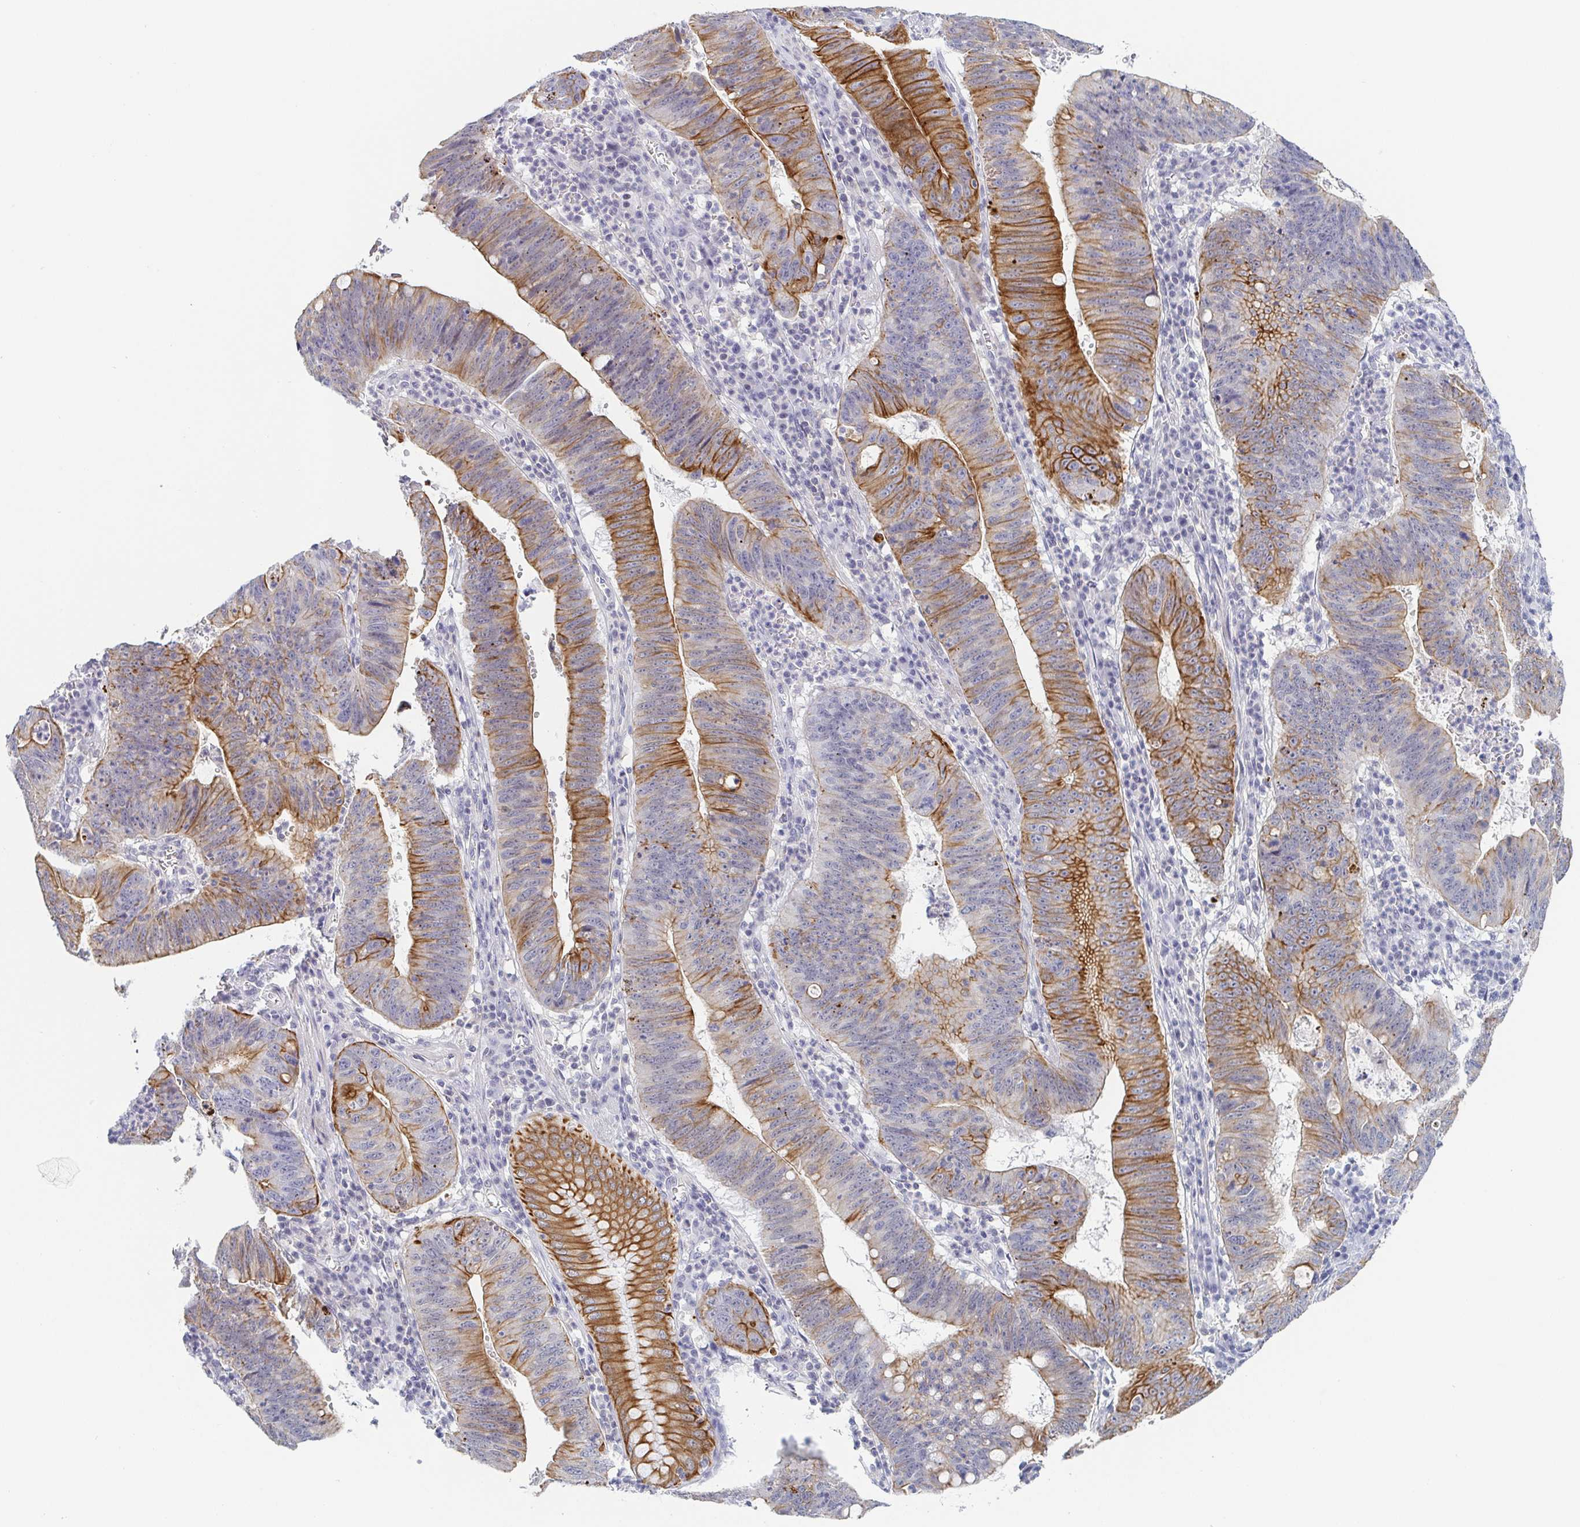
{"staining": {"intensity": "moderate", "quantity": "25%-75%", "location": "cytoplasmic/membranous"}, "tissue": "stomach cancer", "cell_type": "Tumor cells", "image_type": "cancer", "snomed": [{"axis": "morphology", "description": "Adenocarcinoma, NOS"}, {"axis": "topography", "description": "Stomach"}], "caption": "Protein positivity by IHC displays moderate cytoplasmic/membranous positivity in approximately 25%-75% of tumor cells in adenocarcinoma (stomach).", "gene": "RHOV", "patient": {"sex": "male", "age": 59}}